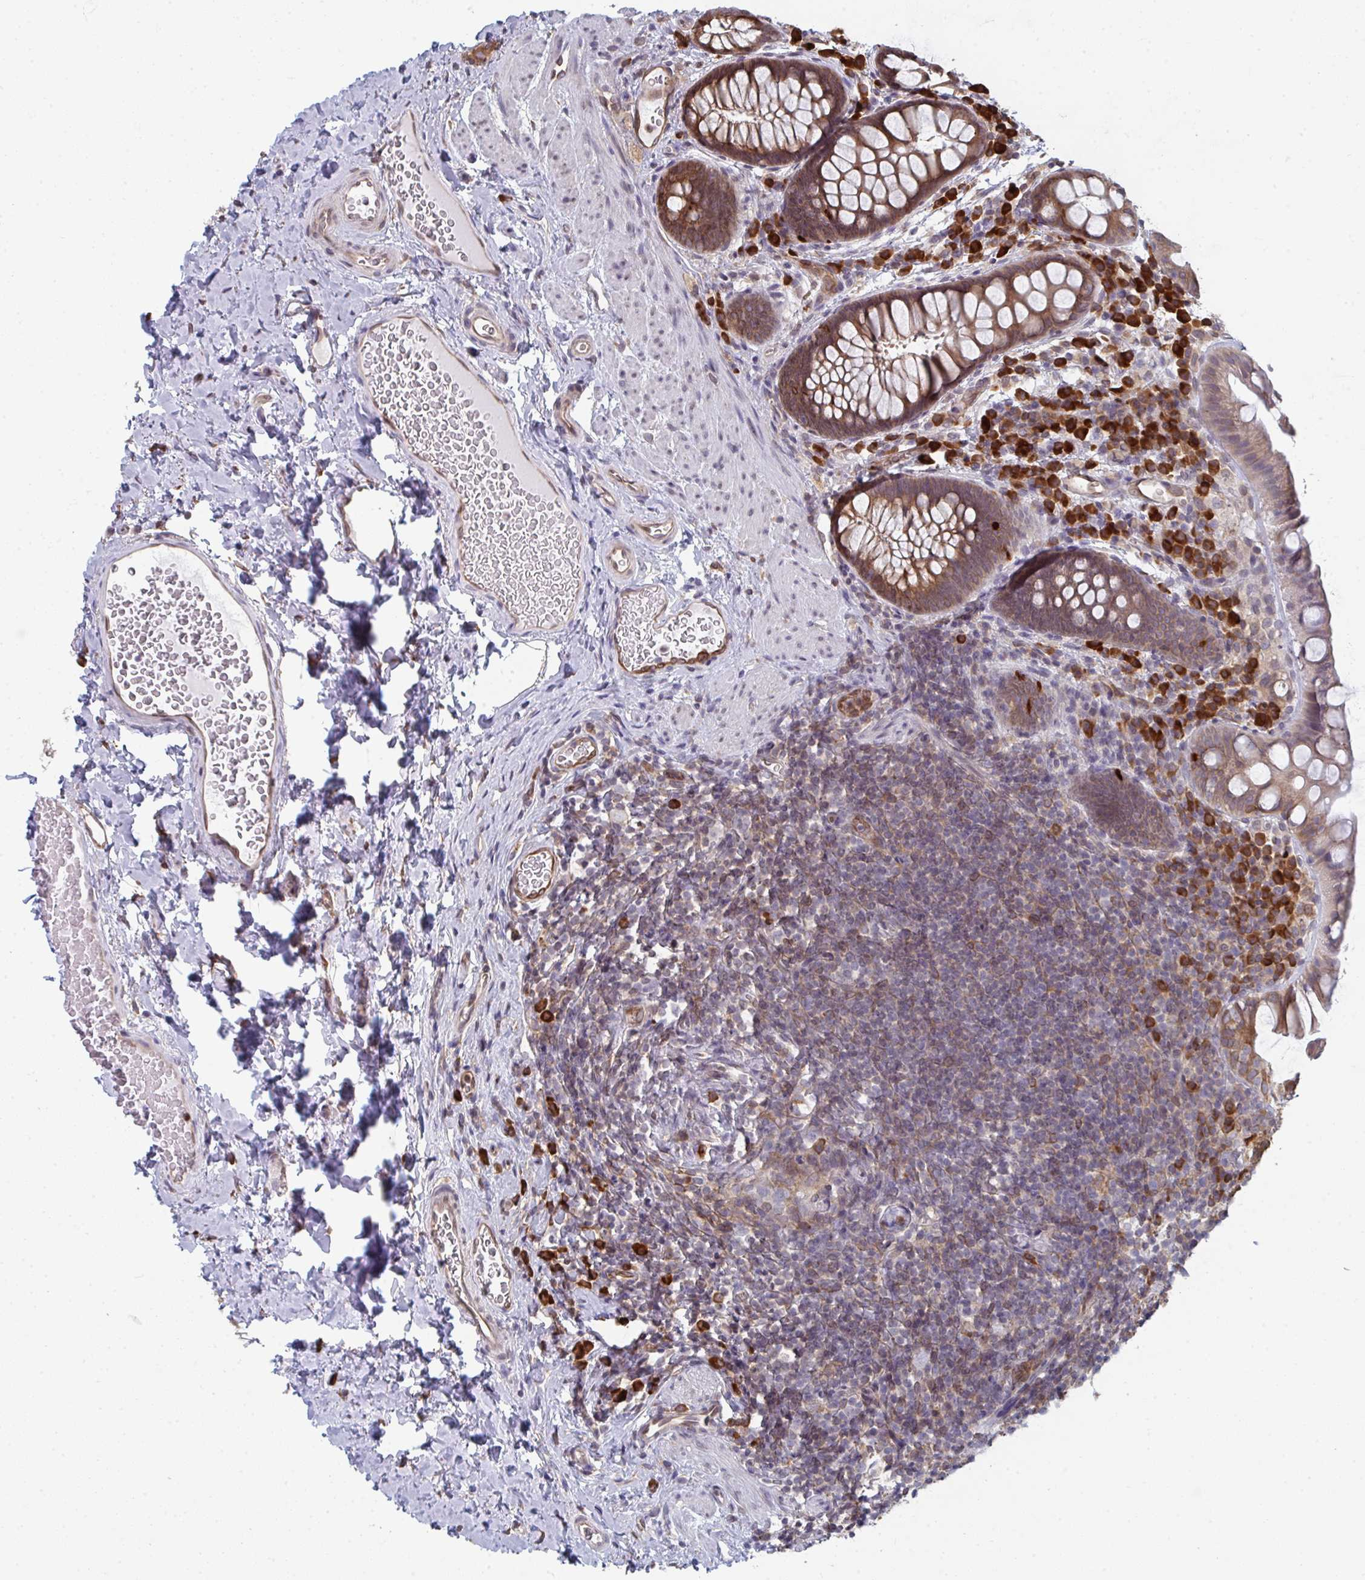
{"staining": {"intensity": "moderate", "quantity": ">75%", "location": "cytoplasmic/membranous"}, "tissue": "rectum", "cell_type": "Glandular cells", "image_type": "normal", "snomed": [{"axis": "morphology", "description": "Normal tissue, NOS"}, {"axis": "topography", "description": "Rectum"}], "caption": "This histopathology image reveals immunohistochemistry (IHC) staining of normal rectum, with medium moderate cytoplasmic/membranous positivity in about >75% of glandular cells.", "gene": "LYSMD4", "patient": {"sex": "female", "age": 69}}